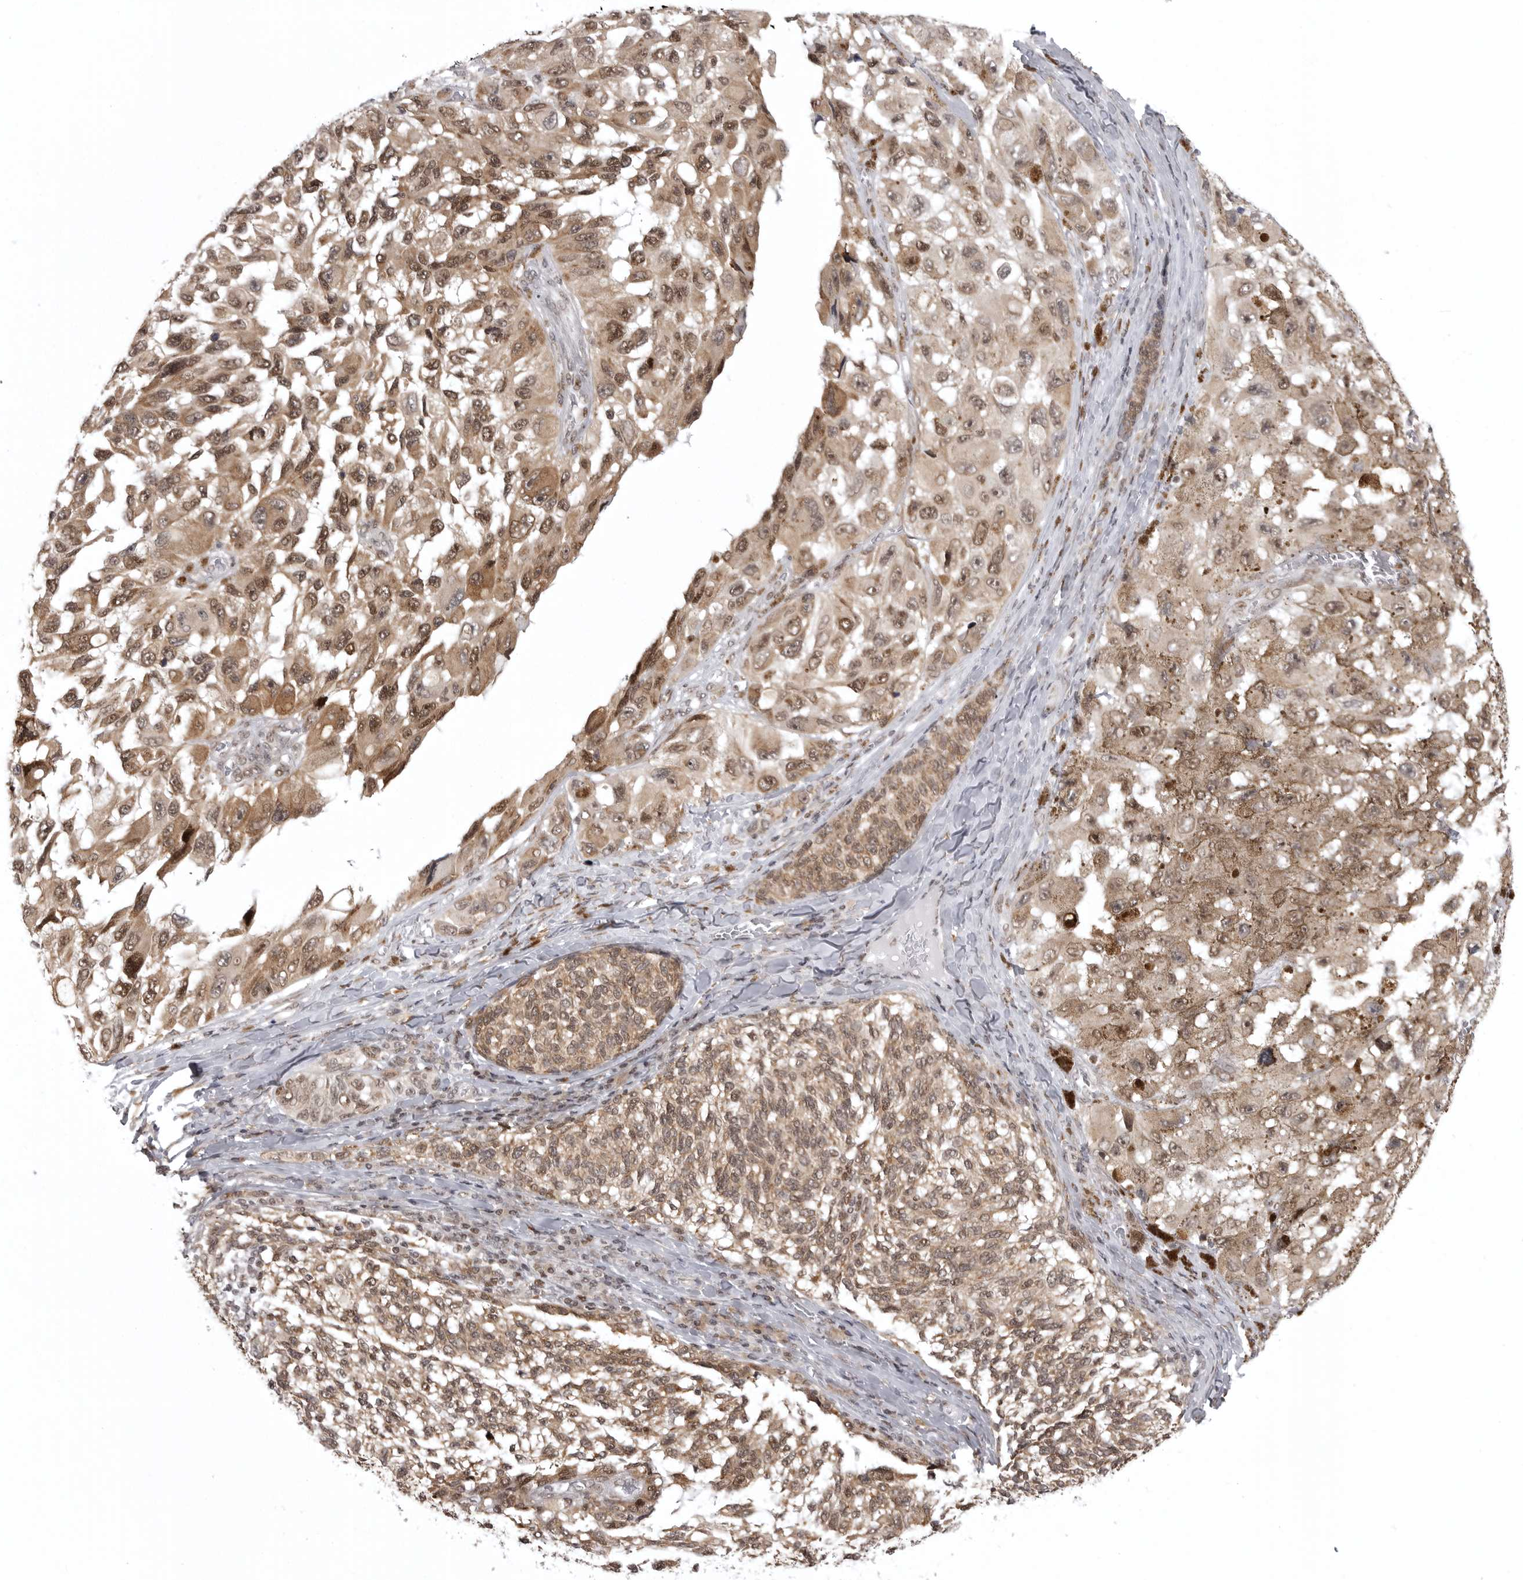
{"staining": {"intensity": "moderate", "quantity": ">75%", "location": "cytoplasmic/membranous,nuclear"}, "tissue": "melanoma", "cell_type": "Tumor cells", "image_type": "cancer", "snomed": [{"axis": "morphology", "description": "Malignant melanoma, NOS"}, {"axis": "topography", "description": "Skin"}], "caption": "Melanoma was stained to show a protein in brown. There is medium levels of moderate cytoplasmic/membranous and nuclear expression in approximately >75% of tumor cells. The protein is stained brown, and the nuclei are stained in blue (DAB (3,3'-diaminobenzidine) IHC with brightfield microscopy, high magnification).", "gene": "PRDM10", "patient": {"sex": "female", "age": 73}}